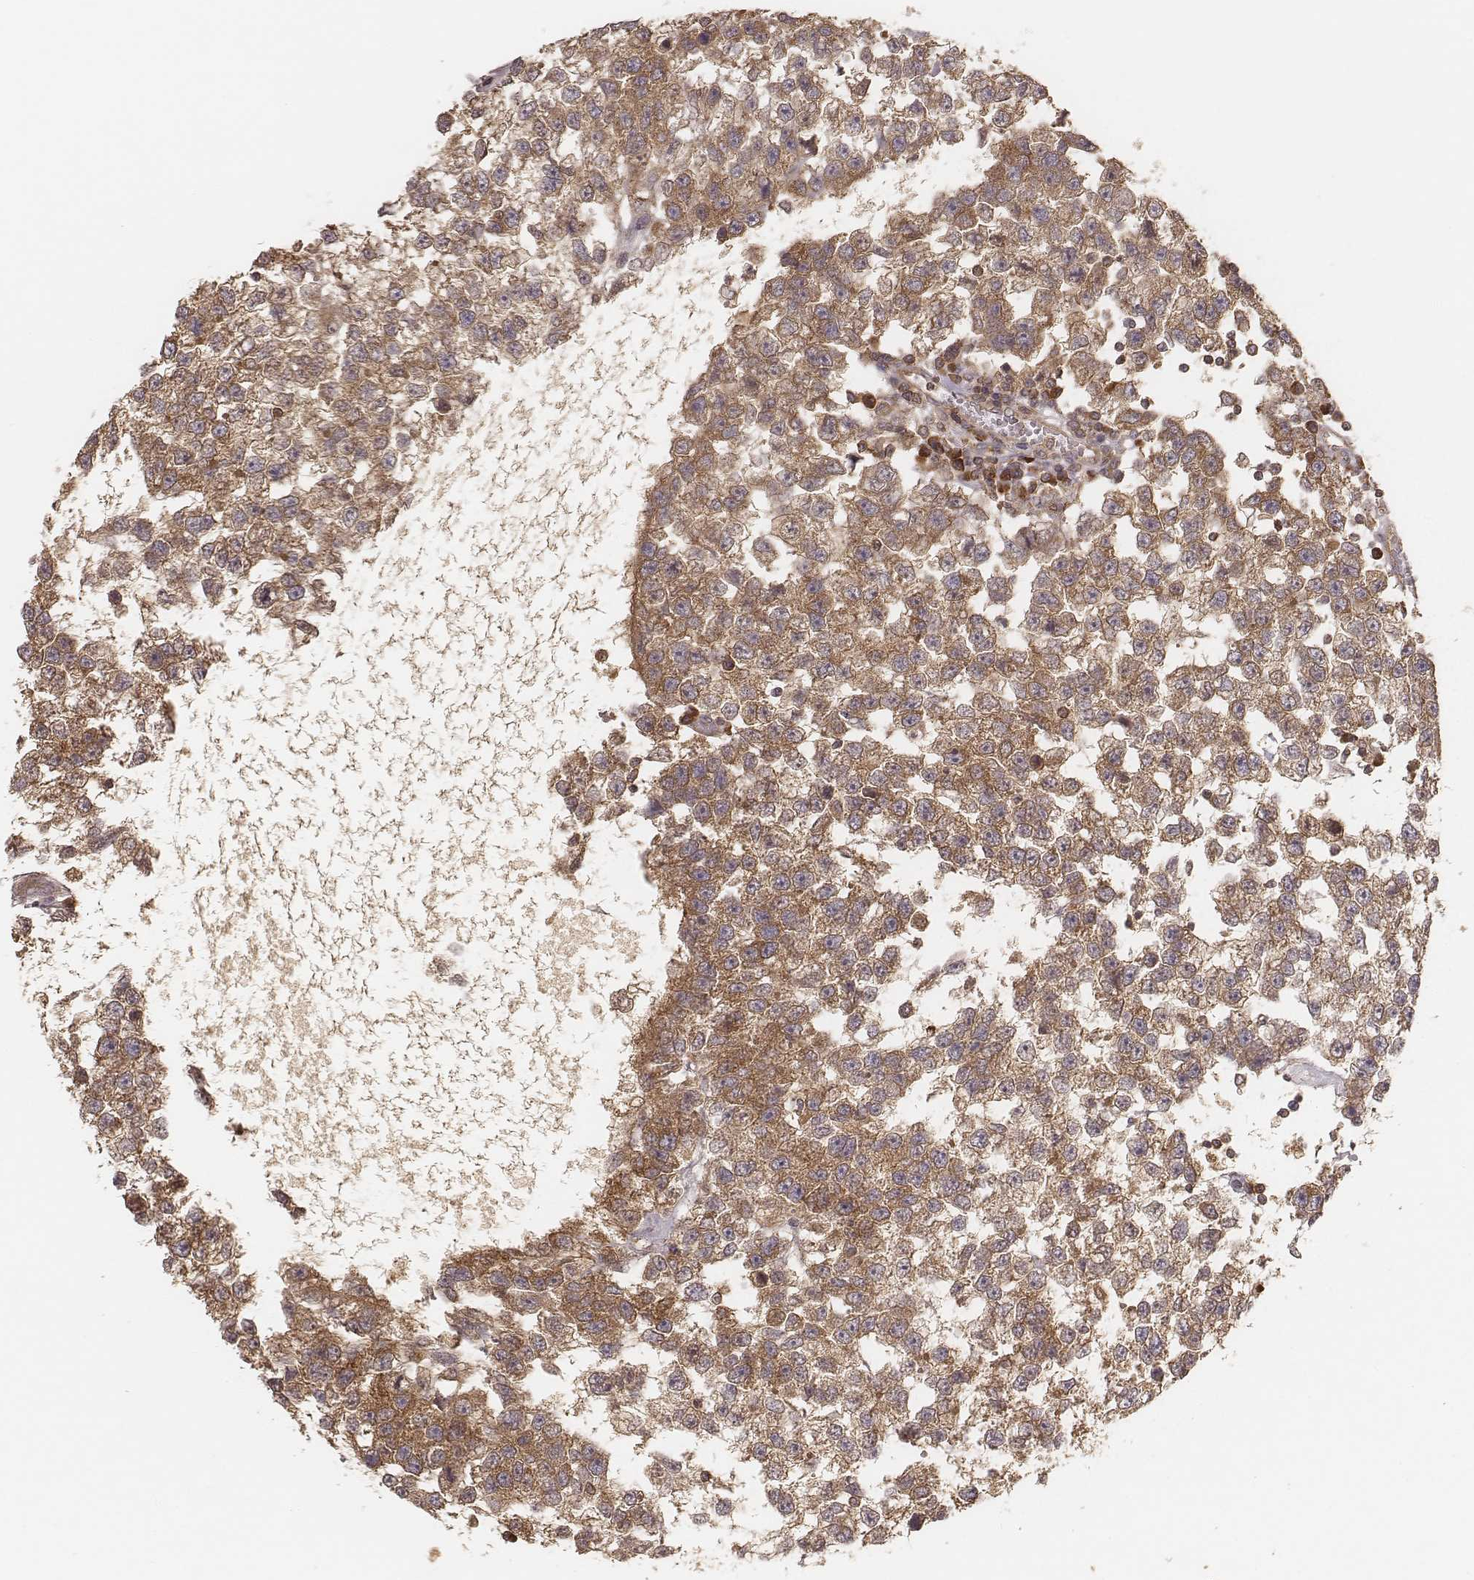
{"staining": {"intensity": "moderate", "quantity": ">75%", "location": "cytoplasmic/membranous"}, "tissue": "testis cancer", "cell_type": "Tumor cells", "image_type": "cancer", "snomed": [{"axis": "morphology", "description": "Seminoma, NOS"}, {"axis": "topography", "description": "Testis"}], "caption": "Immunohistochemical staining of testis cancer exhibits medium levels of moderate cytoplasmic/membranous protein positivity in about >75% of tumor cells.", "gene": "CARS1", "patient": {"sex": "male", "age": 34}}